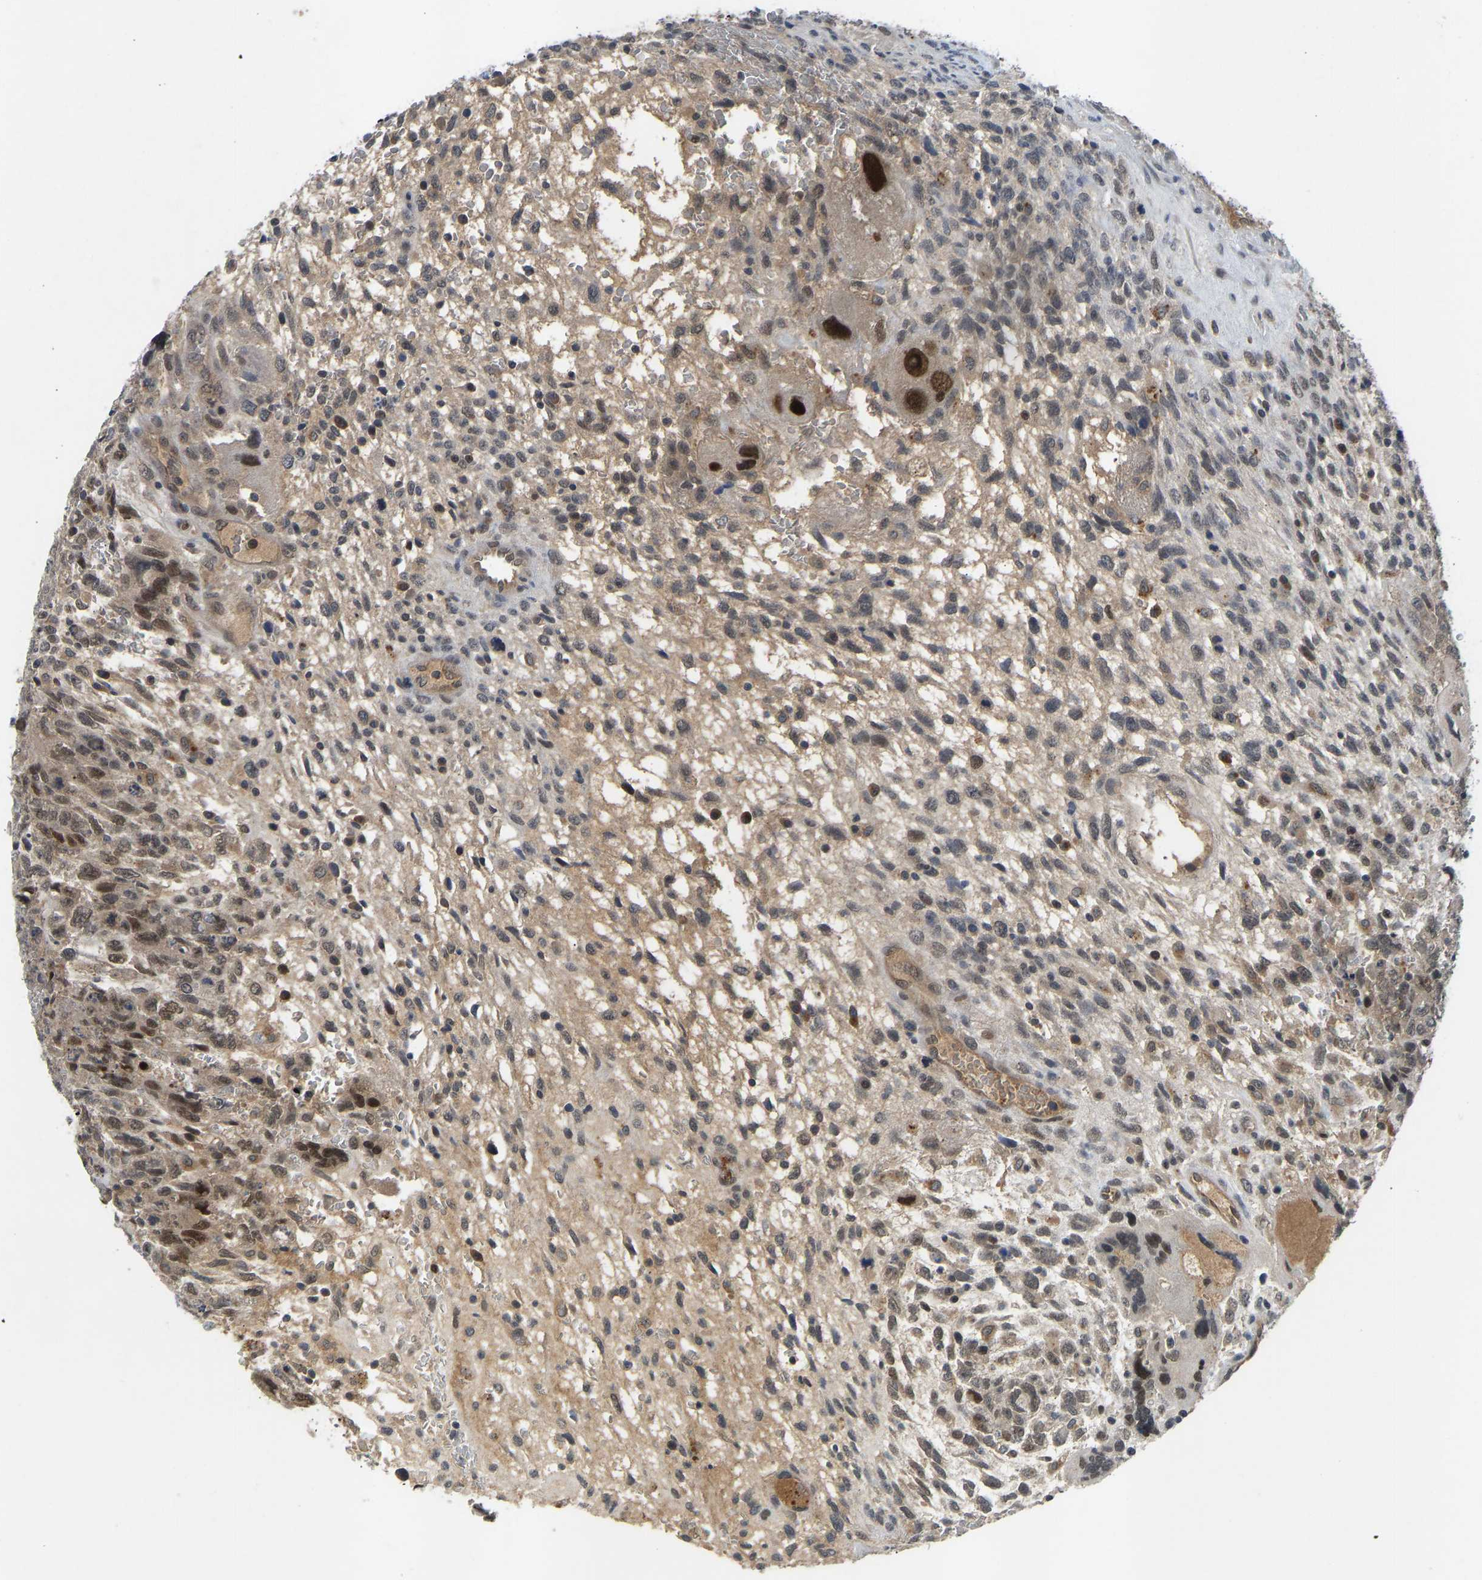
{"staining": {"intensity": "strong", "quantity": "25%-75%", "location": "nuclear"}, "tissue": "testis cancer", "cell_type": "Tumor cells", "image_type": "cancer", "snomed": [{"axis": "morphology", "description": "Carcinoma, Embryonal, NOS"}, {"axis": "topography", "description": "Testis"}], "caption": "Strong nuclear protein staining is appreciated in approximately 25%-75% of tumor cells in embryonal carcinoma (testis). The staining is performed using DAB (3,3'-diaminobenzidine) brown chromogen to label protein expression. The nuclei are counter-stained blue using hematoxylin.", "gene": "ZNF251", "patient": {"sex": "male", "age": 28}}